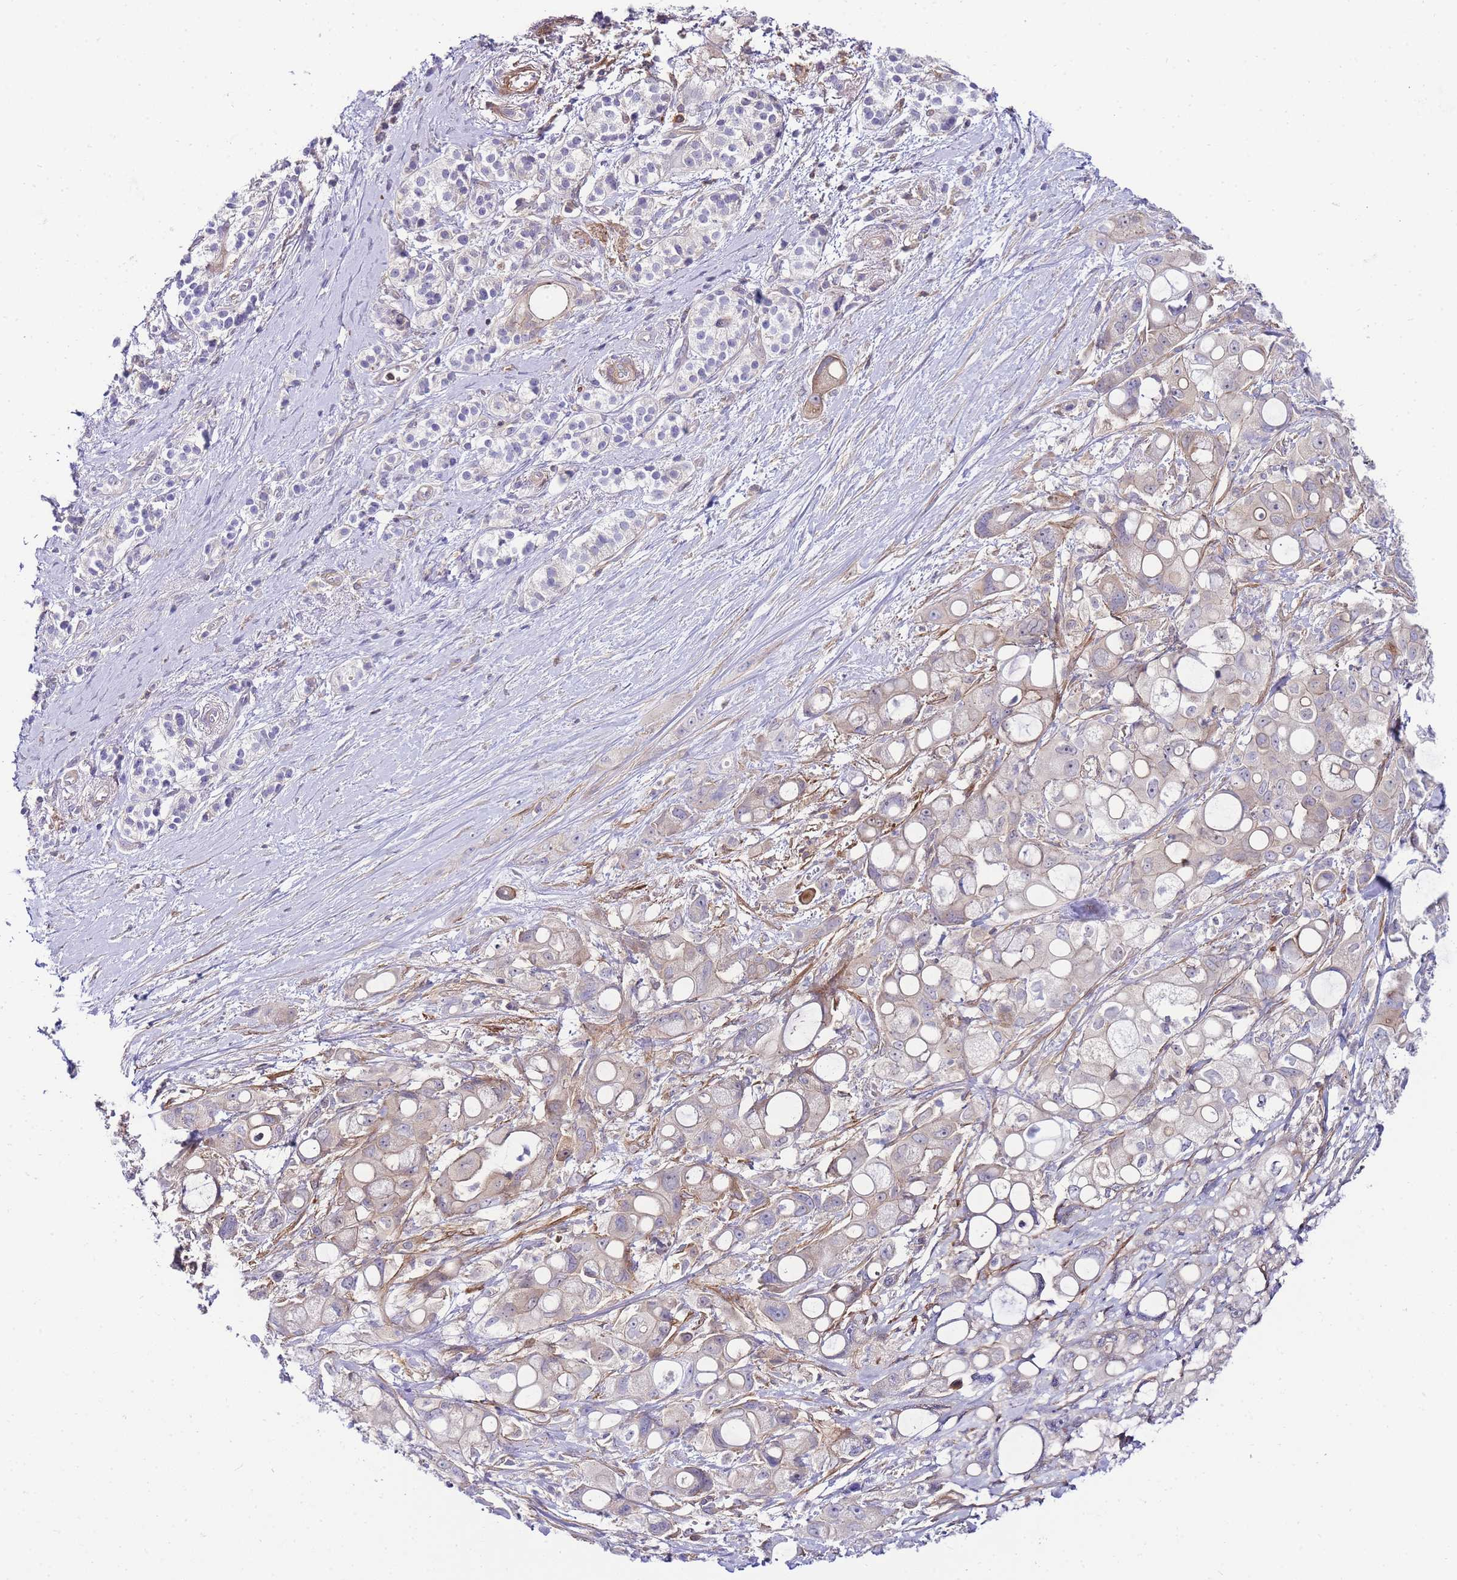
{"staining": {"intensity": "weak", "quantity": "<25%", "location": "cytoplasmic/membranous"}, "tissue": "pancreatic cancer", "cell_type": "Tumor cells", "image_type": "cancer", "snomed": [{"axis": "morphology", "description": "Adenocarcinoma, NOS"}, {"axis": "topography", "description": "Pancreas"}], "caption": "The IHC image has no significant staining in tumor cells of pancreatic cancer tissue.", "gene": "FBN3", "patient": {"sex": "male", "age": 68}}